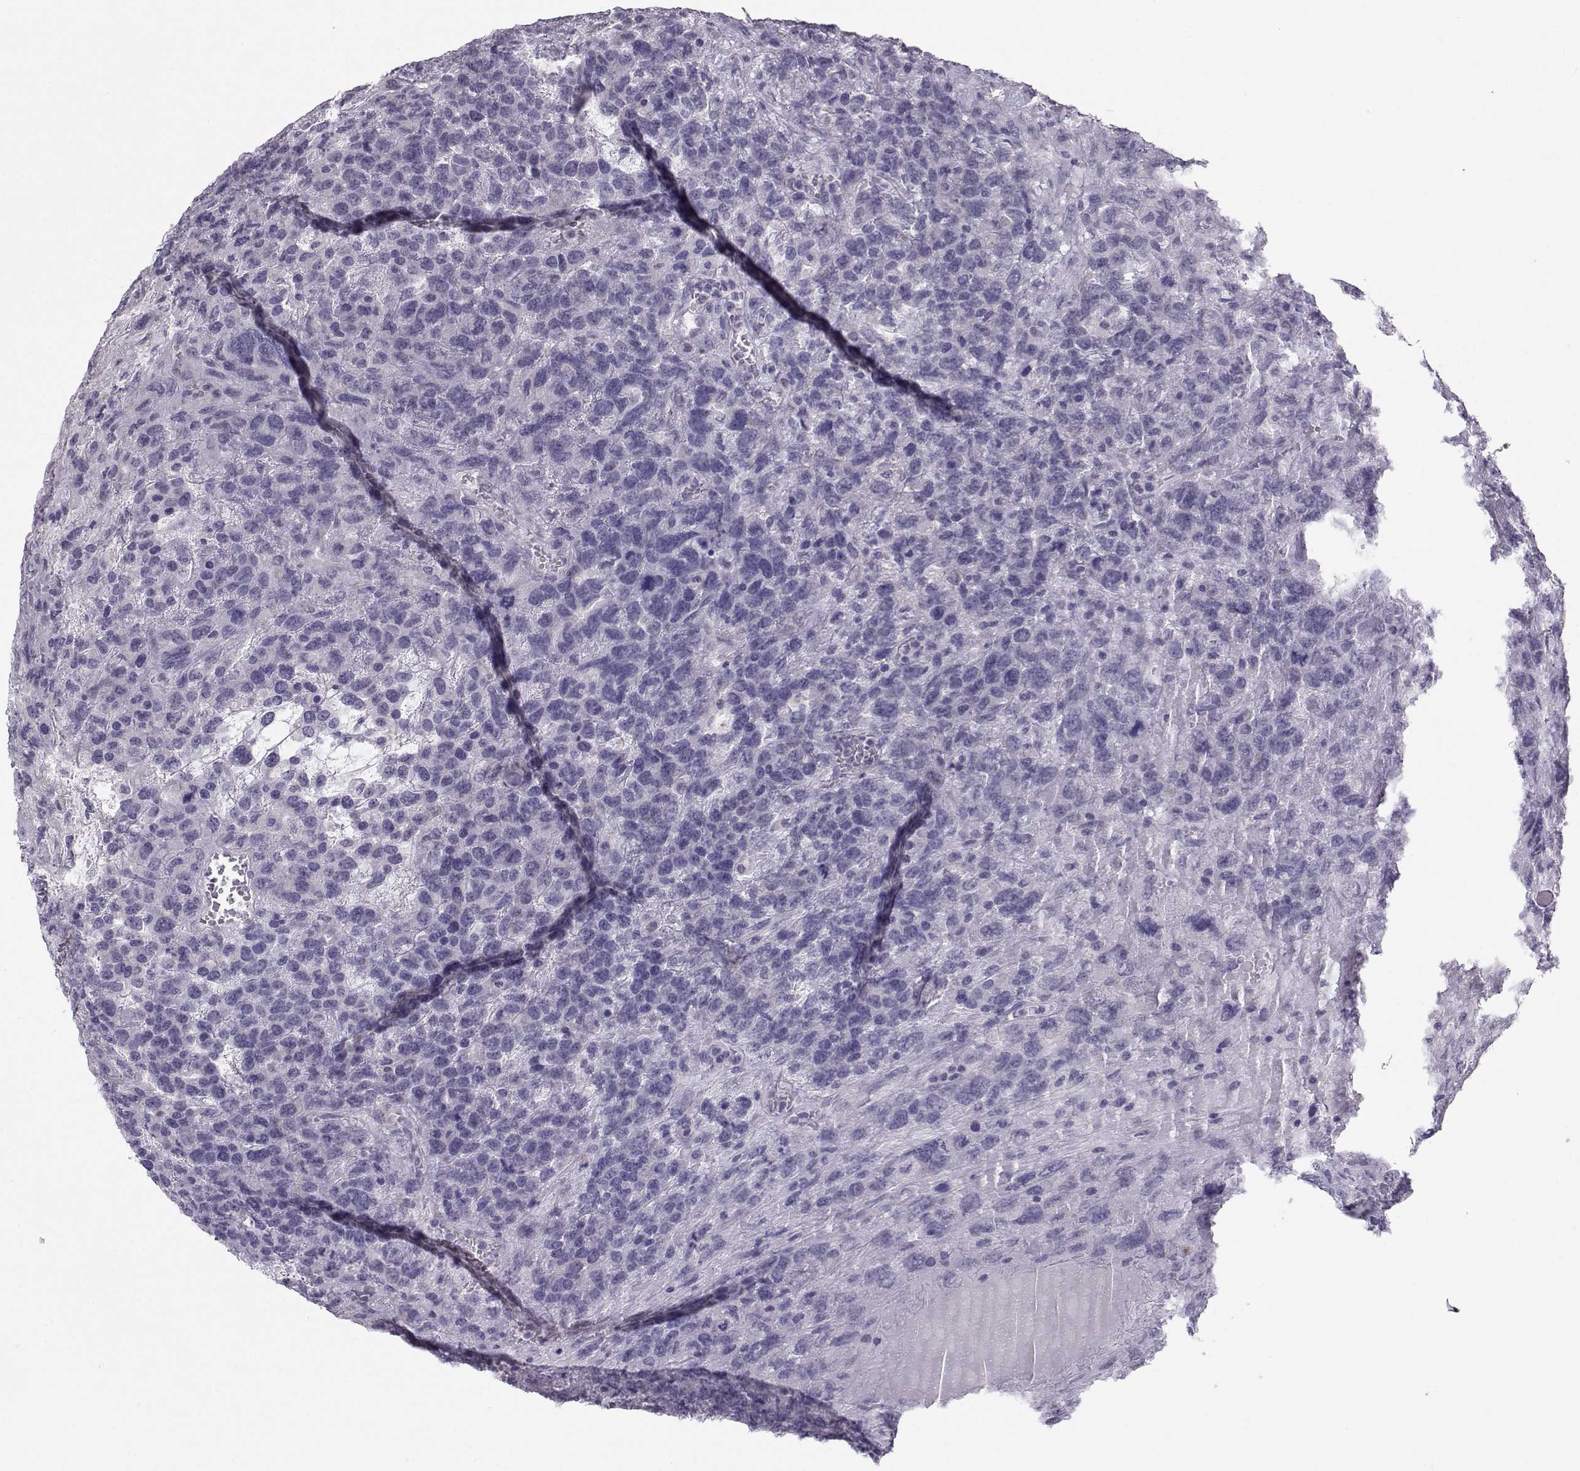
{"staining": {"intensity": "negative", "quantity": "none", "location": "none"}, "tissue": "testis cancer", "cell_type": "Tumor cells", "image_type": "cancer", "snomed": [{"axis": "morphology", "description": "Seminoma, NOS"}, {"axis": "topography", "description": "Testis"}], "caption": "Tumor cells are negative for protein expression in human testis seminoma. (Stains: DAB IHC with hematoxylin counter stain, Microscopy: brightfield microscopy at high magnification).", "gene": "PCSK1N", "patient": {"sex": "male", "age": 52}}